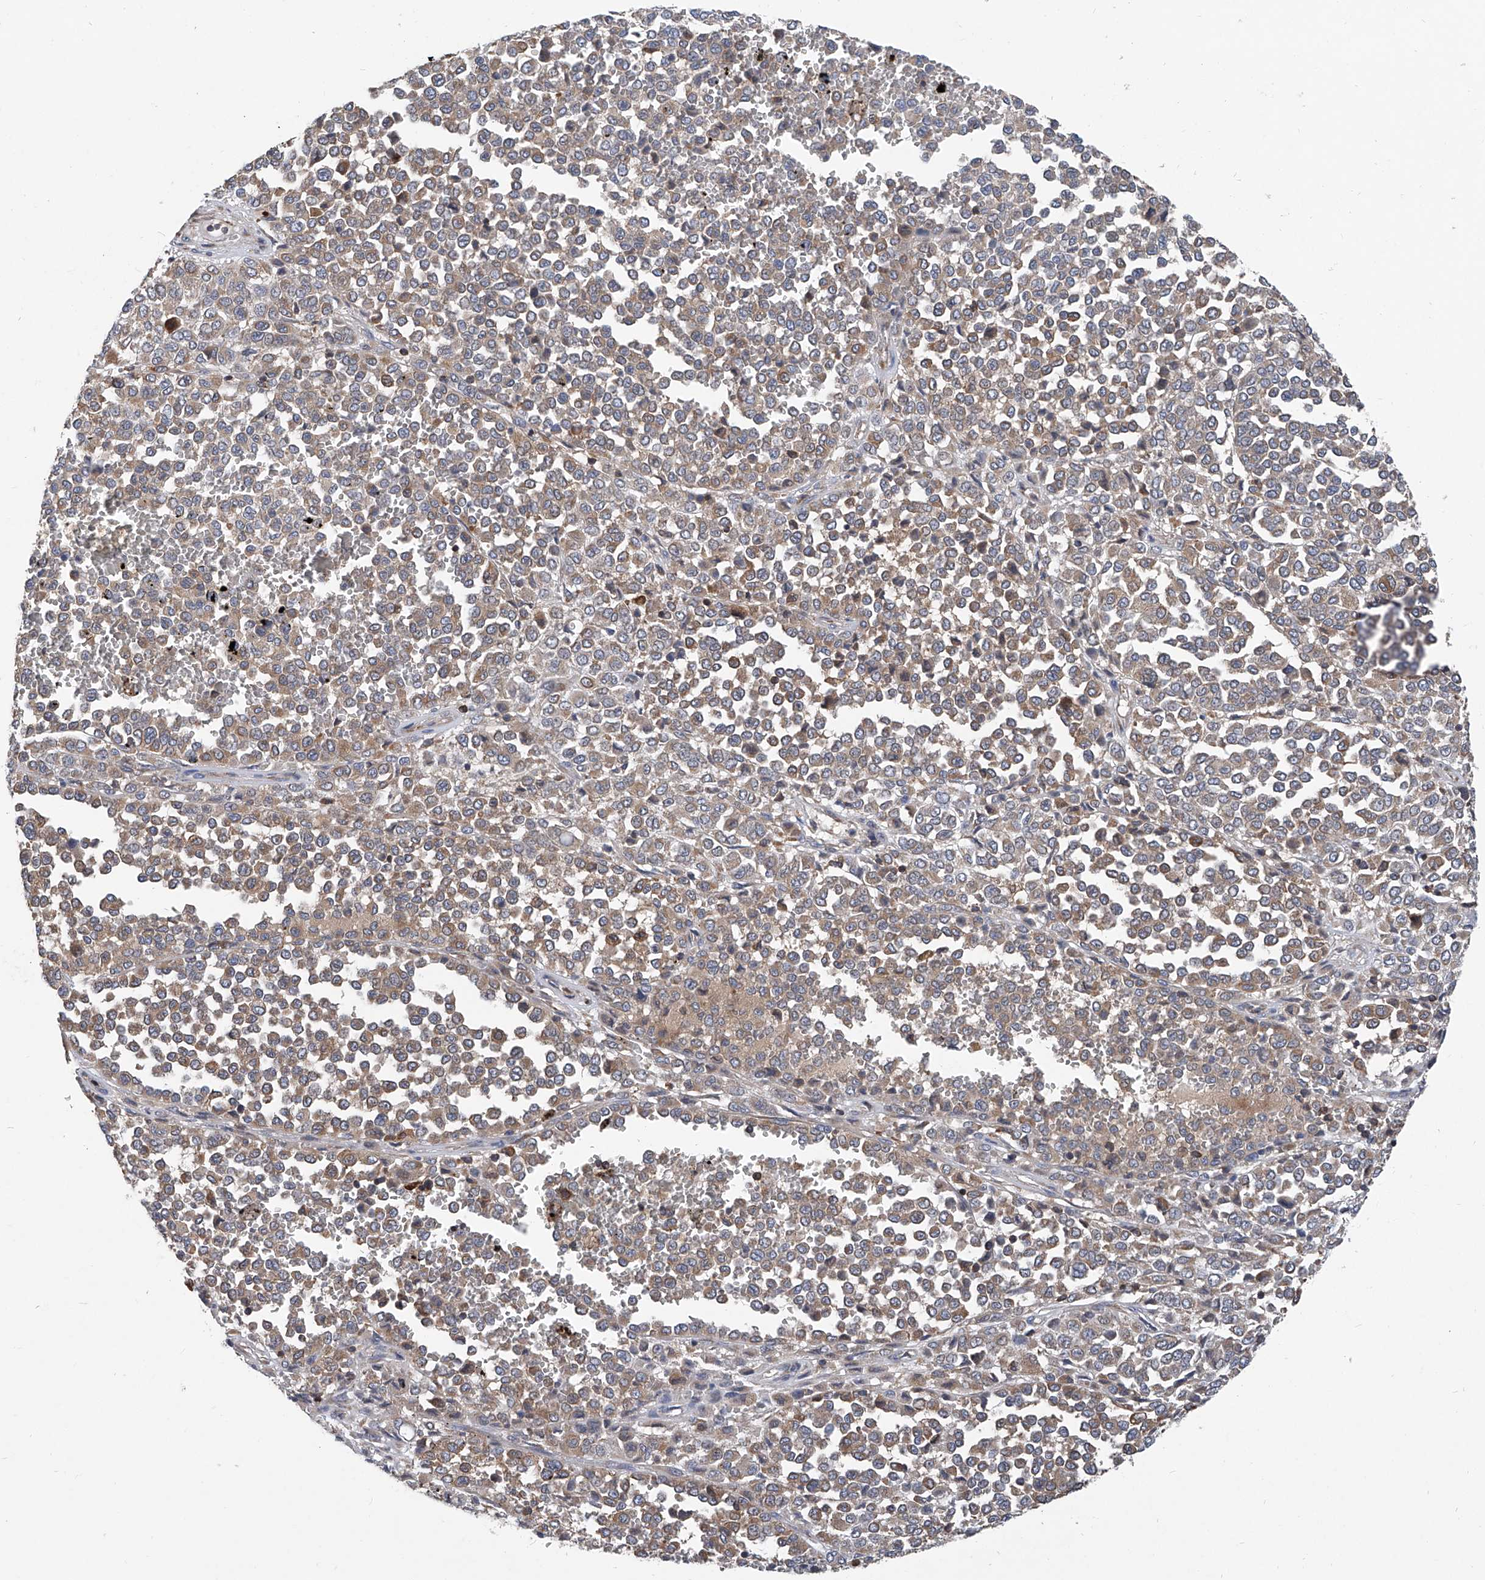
{"staining": {"intensity": "moderate", "quantity": ">75%", "location": "cytoplasmic/membranous"}, "tissue": "melanoma", "cell_type": "Tumor cells", "image_type": "cancer", "snomed": [{"axis": "morphology", "description": "Malignant melanoma, Metastatic site"}, {"axis": "topography", "description": "Pancreas"}], "caption": "Immunohistochemical staining of malignant melanoma (metastatic site) exhibits medium levels of moderate cytoplasmic/membranous protein expression in about >75% of tumor cells.", "gene": "TRIM38", "patient": {"sex": "female", "age": 30}}